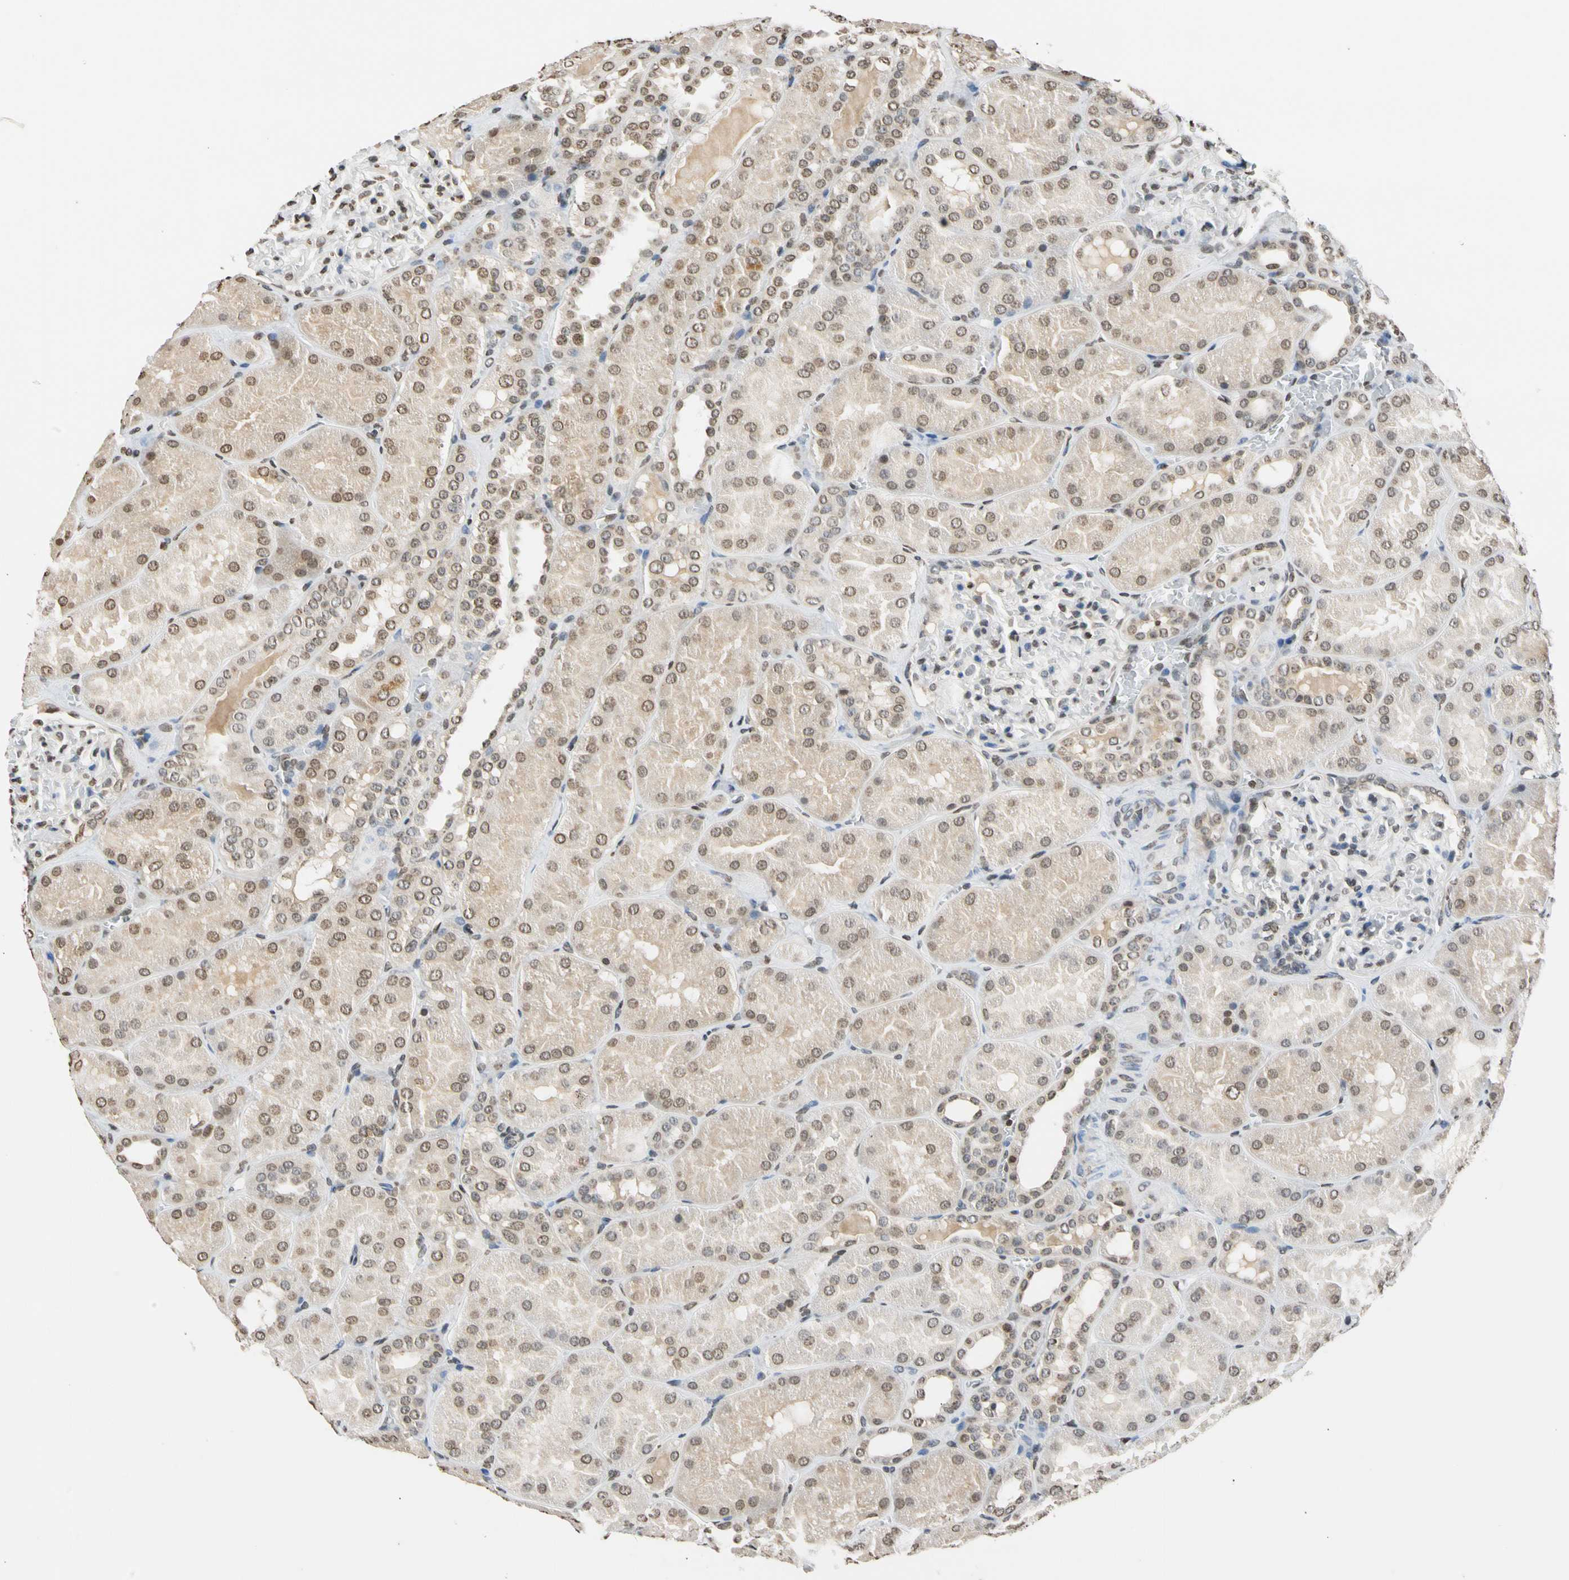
{"staining": {"intensity": "weak", "quantity": ">75%", "location": "cytoplasmic/membranous"}, "tissue": "kidney", "cell_type": "Cells in glomeruli", "image_type": "normal", "snomed": [{"axis": "morphology", "description": "Normal tissue, NOS"}, {"axis": "topography", "description": "Kidney"}], "caption": "DAB immunohistochemical staining of unremarkable human kidney reveals weak cytoplasmic/membranous protein positivity in approximately >75% of cells in glomeruli.", "gene": "GPX4", "patient": {"sex": "male", "age": 28}}